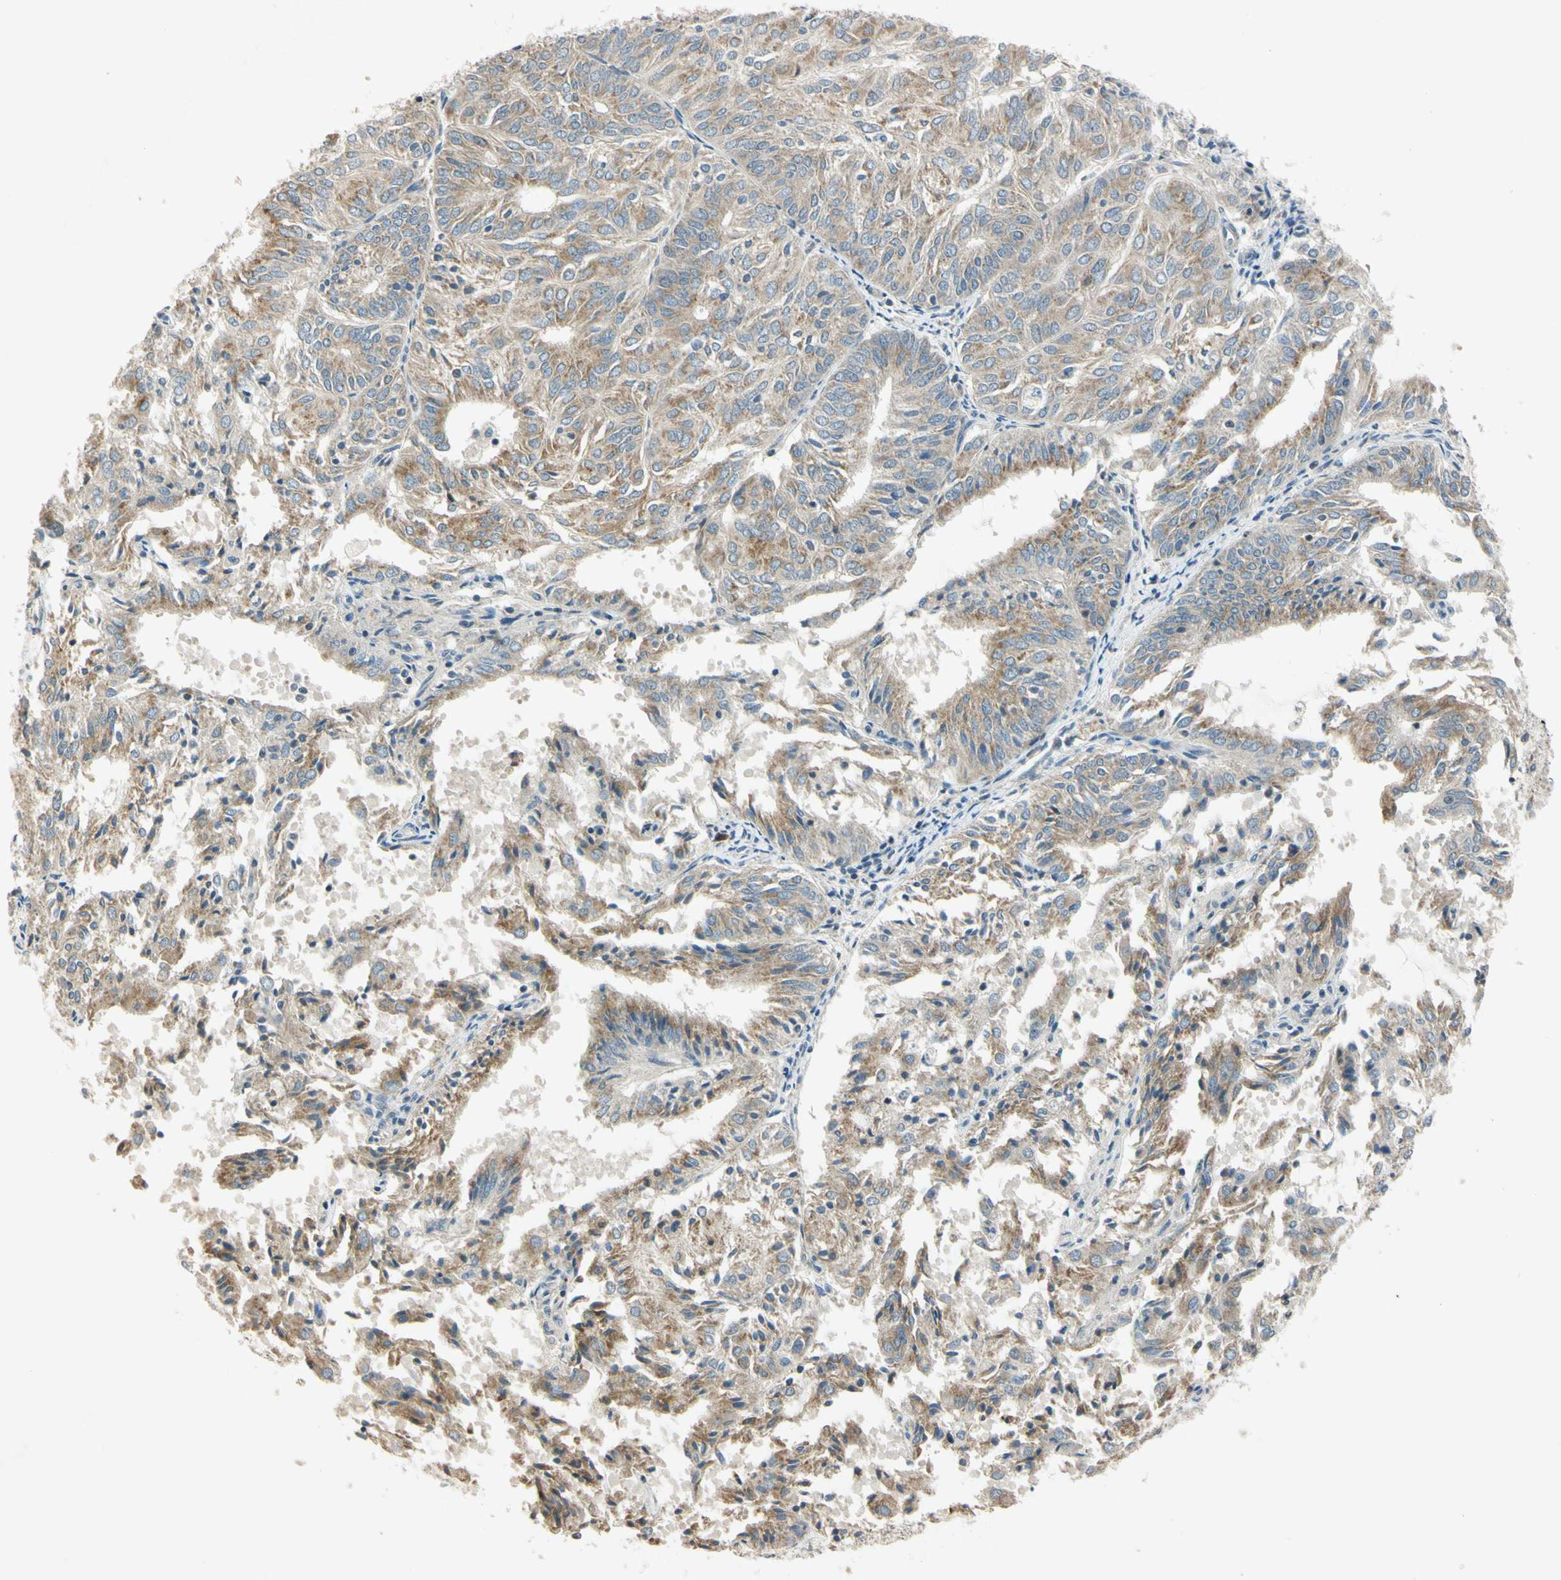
{"staining": {"intensity": "moderate", "quantity": ">75%", "location": "cytoplasmic/membranous"}, "tissue": "endometrial cancer", "cell_type": "Tumor cells", "image_type": "cancer", "snomed": [{"axis": "morphology", "description": "Adenocarcinoma, NOS"}, {"axis": "topography", "description": "Uterus"}], "caption": "Brown immunohistochemical staining in endometrial cancer reveals moderate cytoplasmic/membranous positivity in approximately >75% of tumor cells.", "gene": "RPS6KB2", "patient": {"sex": "female", "age": 60}}